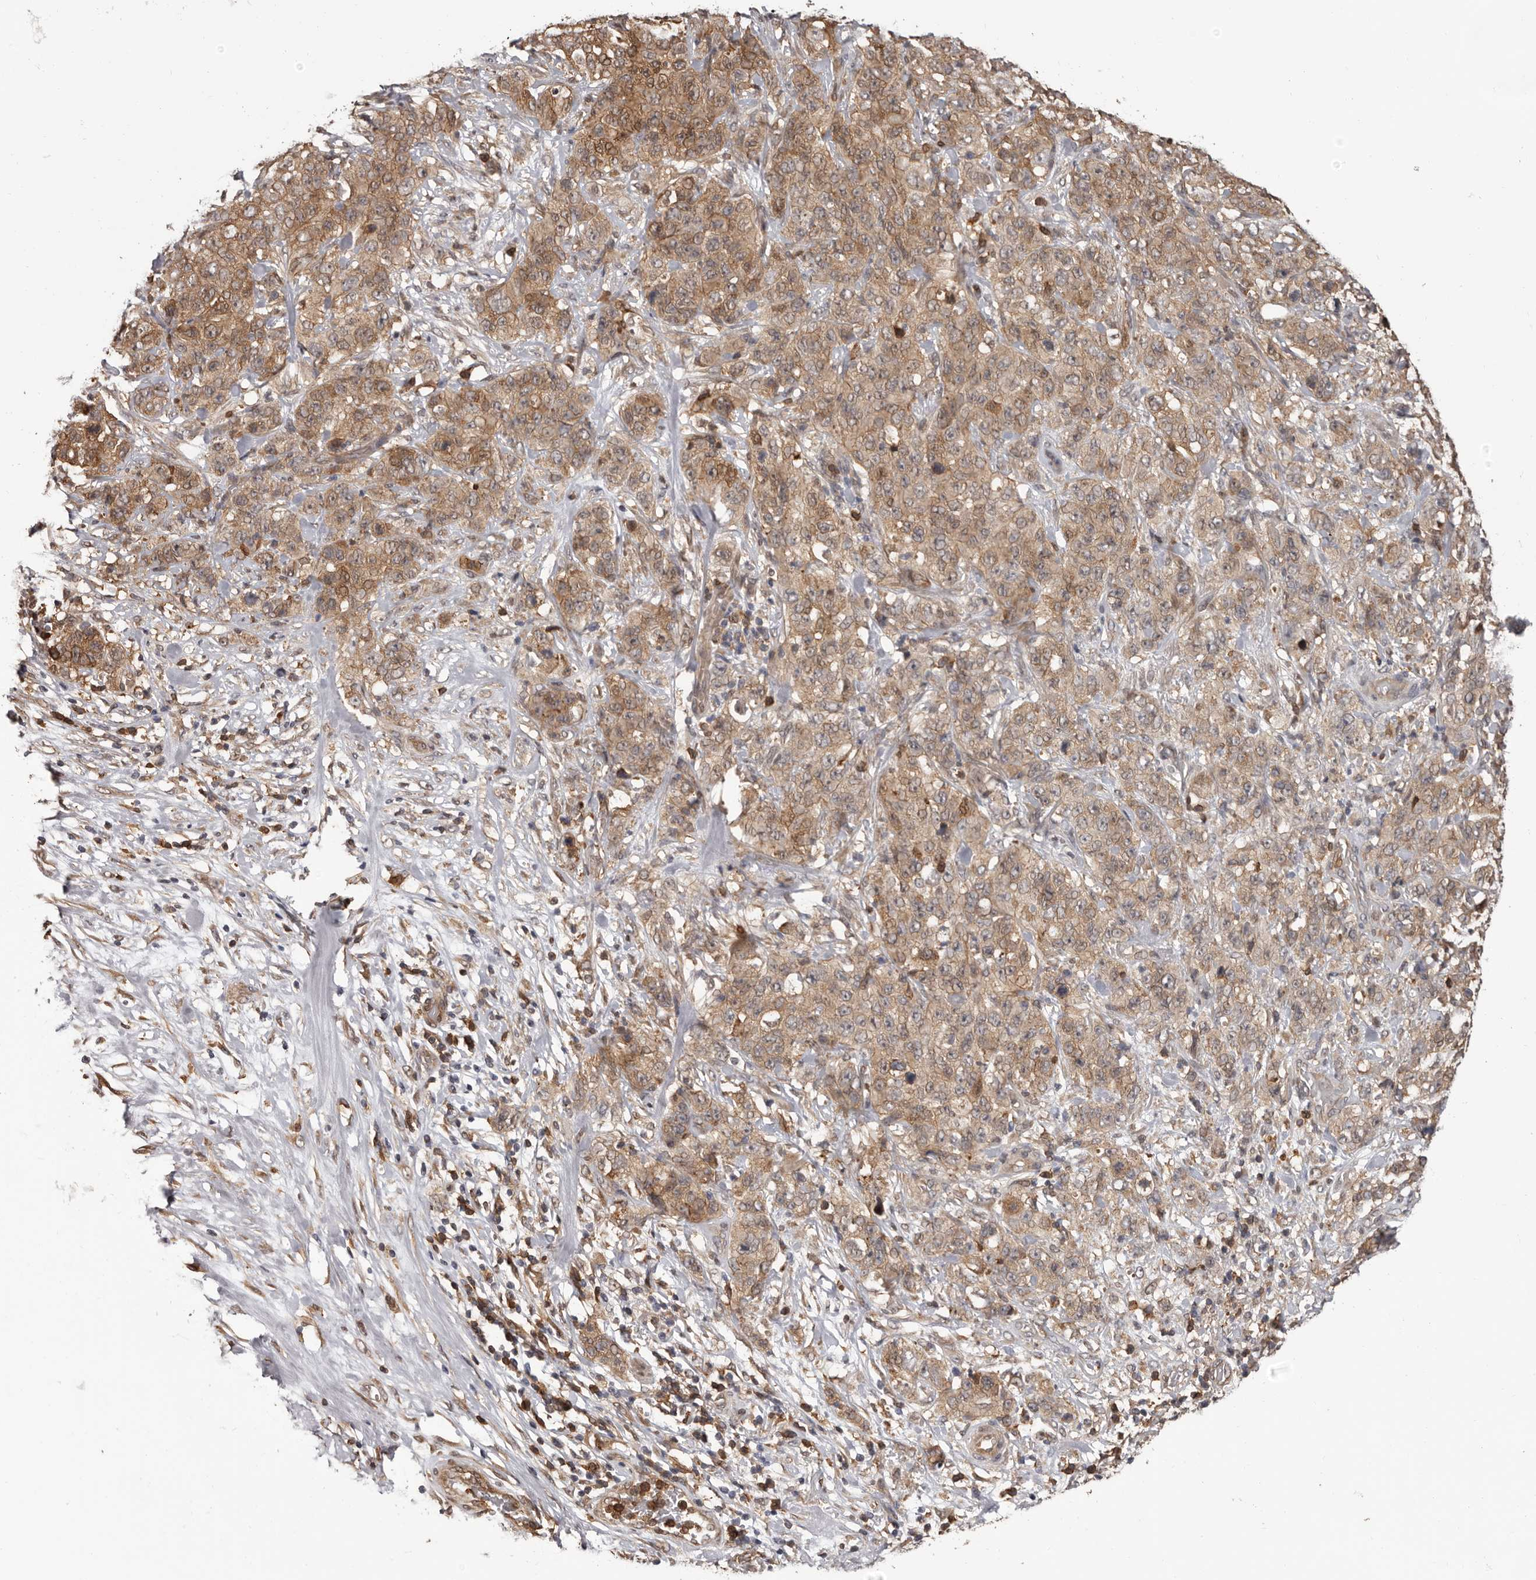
{"staining": {"intensity": "moderate", "quantity": ">75%", "location": "cytoplasmic/membranous"}, "tissue": "stomach cancer", "cell_type": "Tumor cells", "image_type": "cancer", "snomed": [{"axis": "morphology", "description": "Adenocarcinoma, NOS"}, {"axis": "topography", "description": "Stomach"}], "caption": "Adenocarcinoma (stomach) stained with a brown dye shows moderate cytoplasmic/membranous positive staining in about >75% of tumor cells.", "gene": "PRR12", "patient": {"sex": "male", "age": 48}}